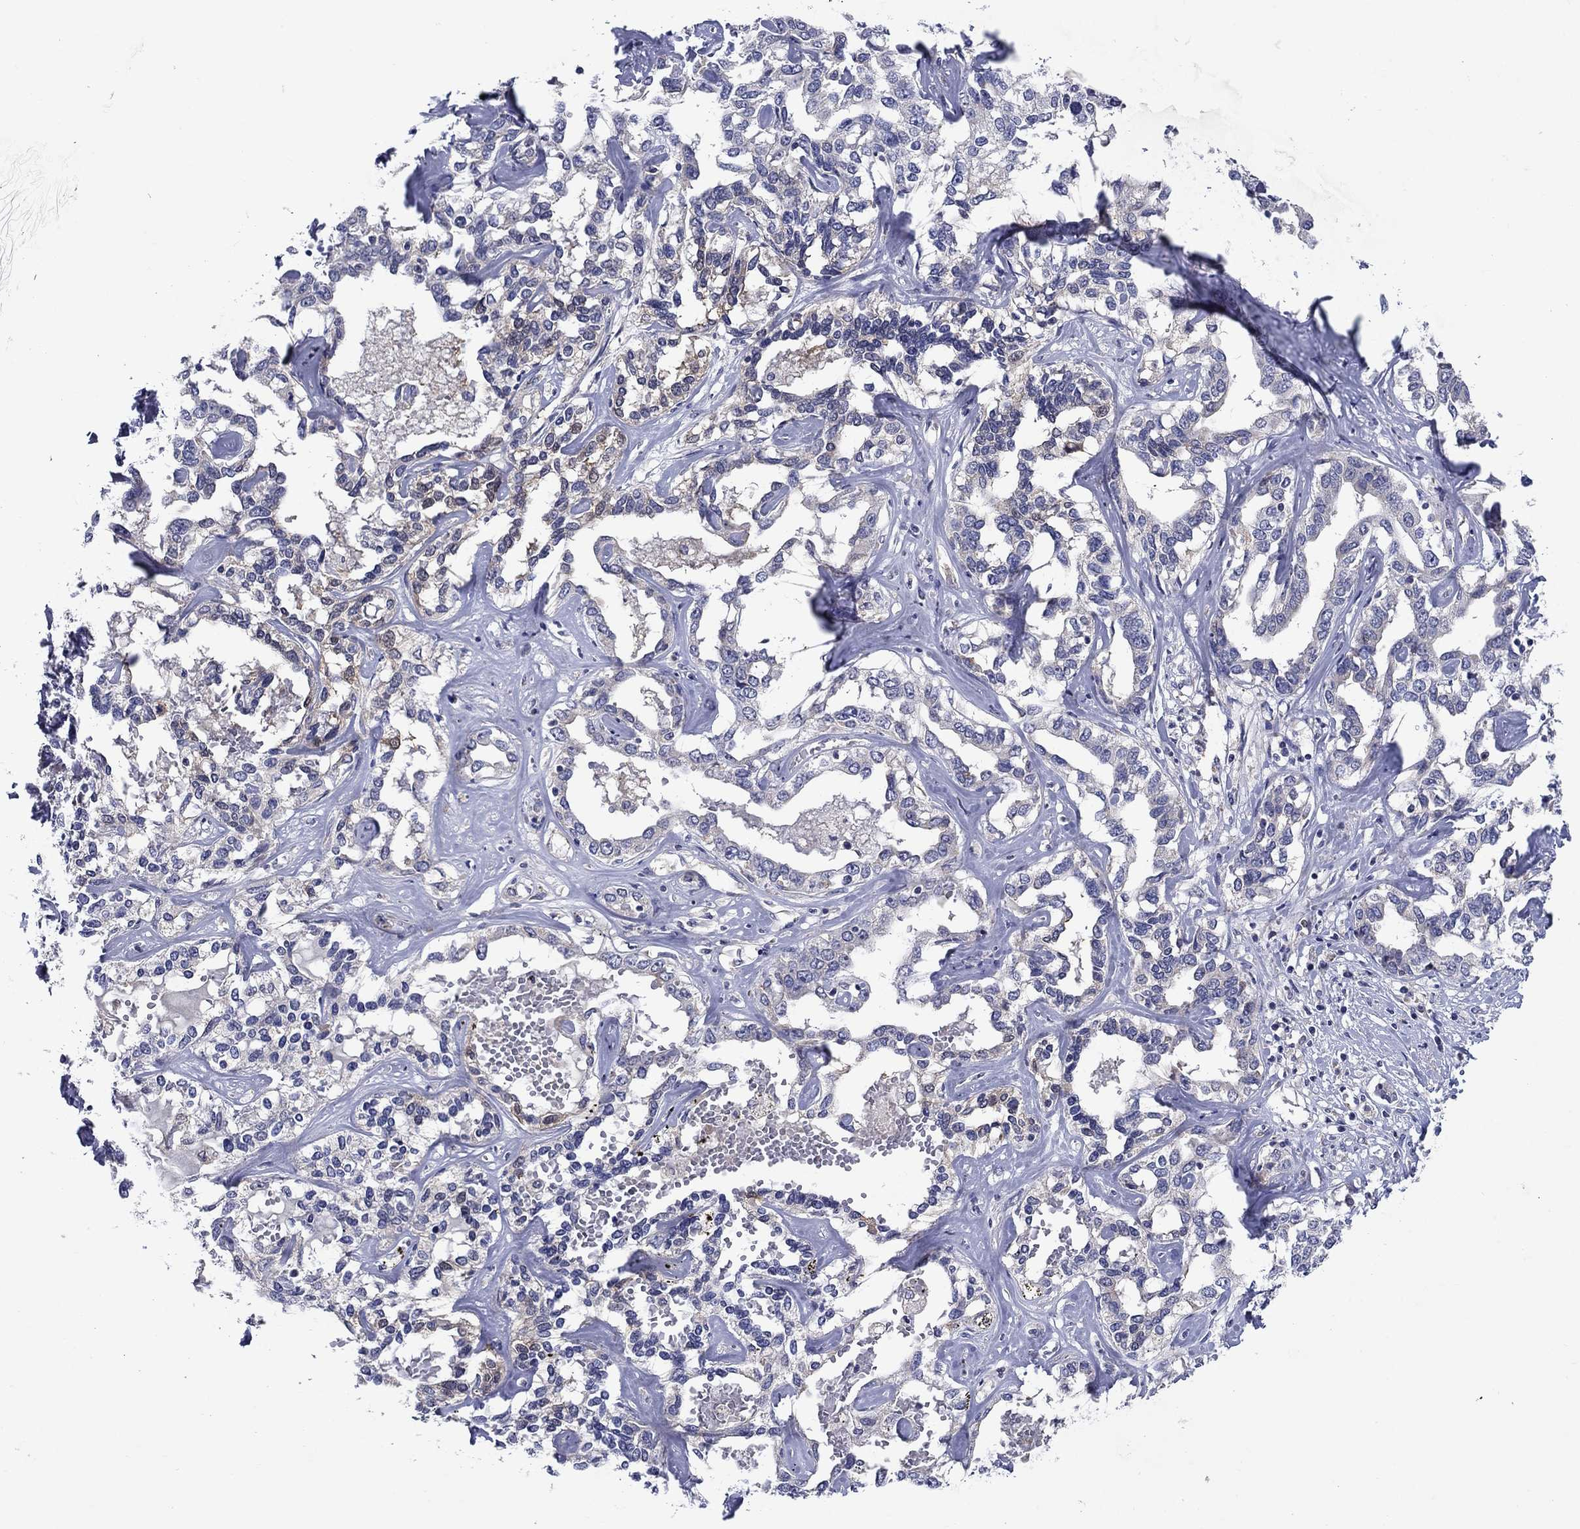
{"staining": {"intensity": "negative", "quantity": "none", "location": "none"}, "tissue": "liver cancer", "cell_type": "Tumor cells", "image_type": "cancer", "snomed": [{"axis": "morphology", "description": "Cholangiocarcinoma"}, {"axis": "topography", "description": "Liver"}], "caption": "The immunohistochemistry (IHC) image has no significant positivity in tumor cells of liver cholangiocarcinoma tissue.", "gene": "SULT2B1", "patient": {"sex": "male", "age": 59}}